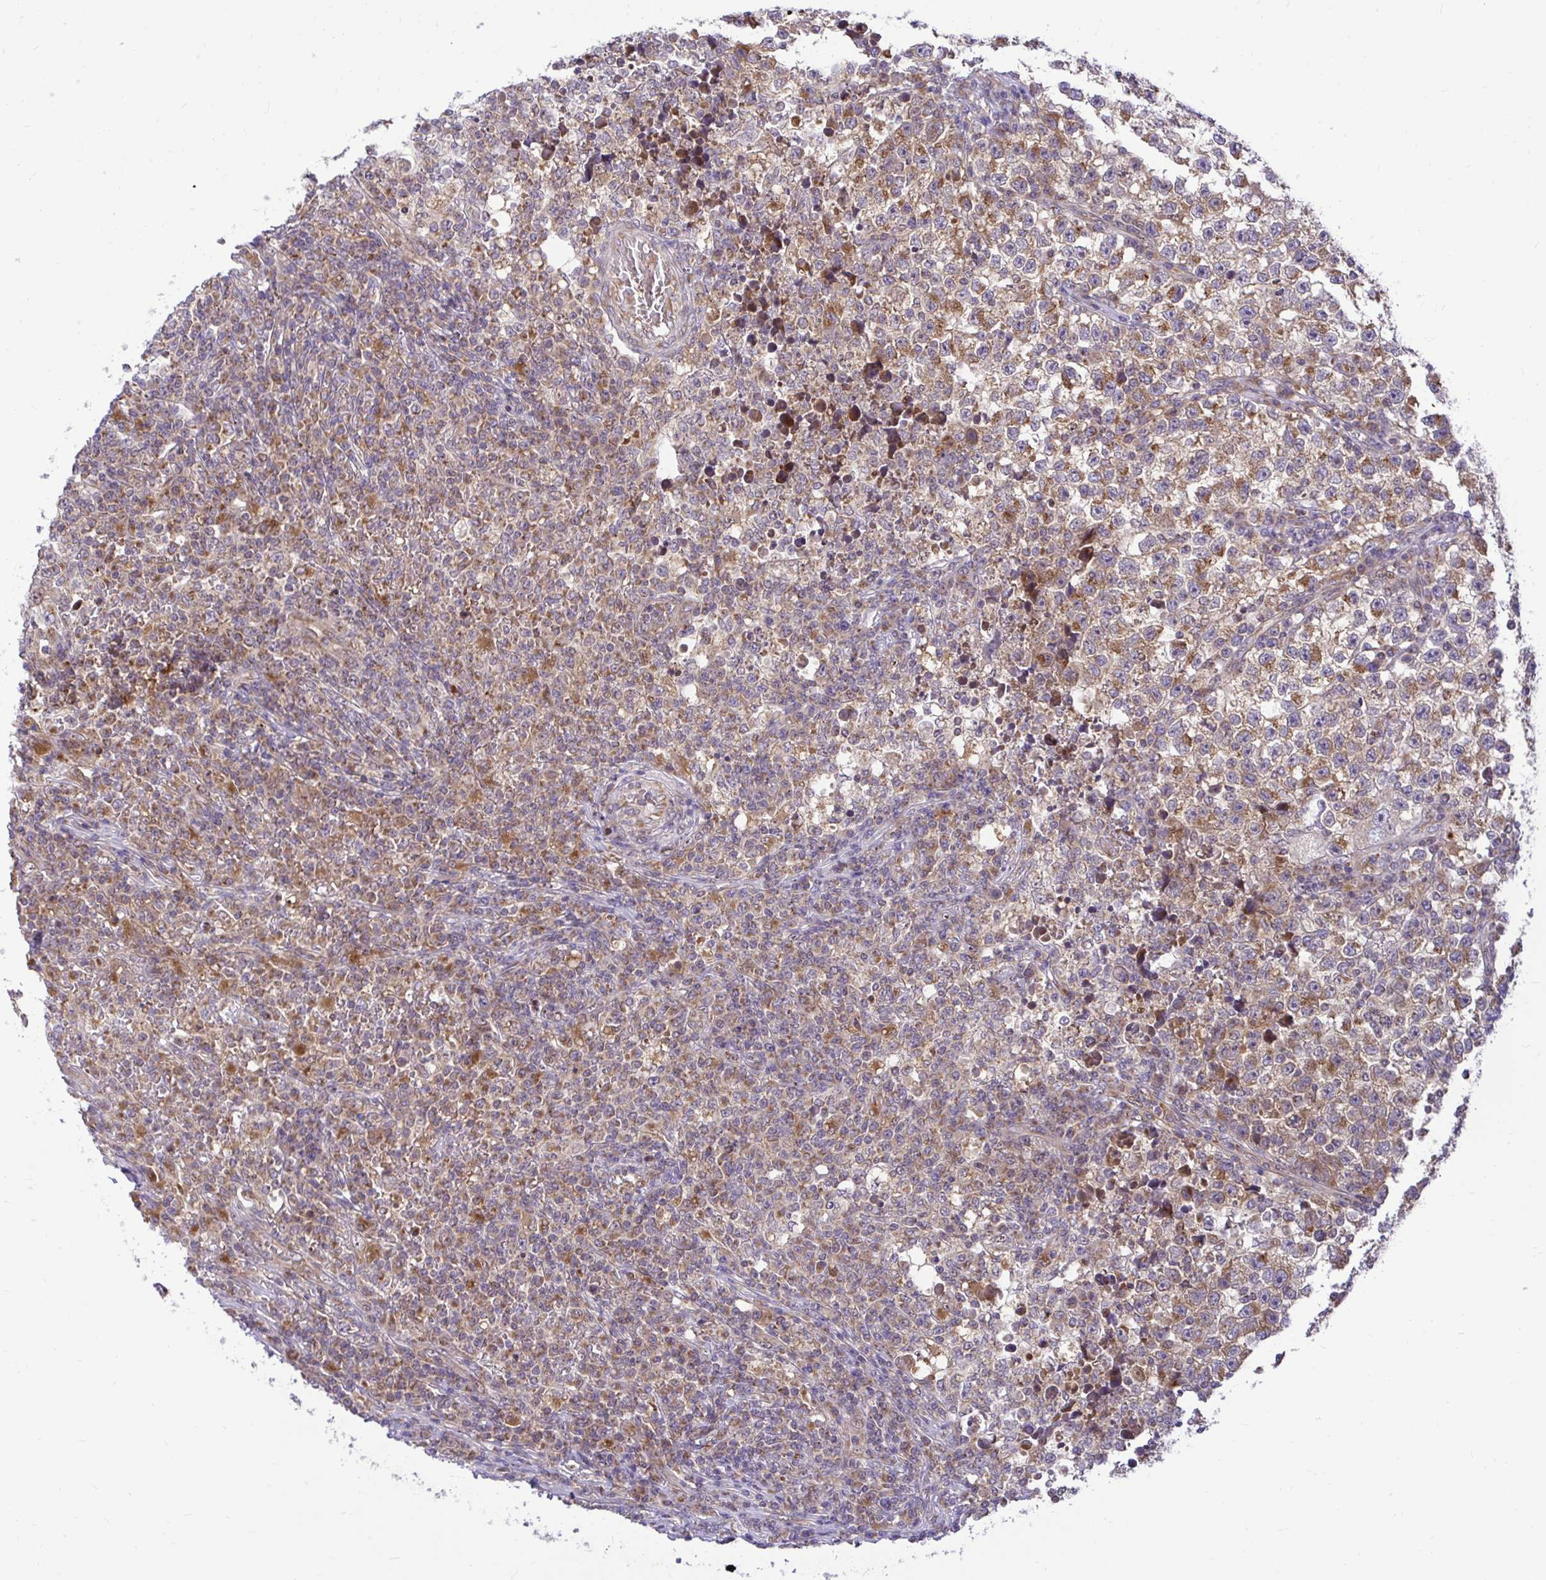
{"staining": {"intensity": "moderate", "quantity": ">75%", "location": "cytoplasmic/membranous"}, "tissue": "testis cancer", "cell_type": "Tumor cells", "image_type": "cancer", "snomed": [{"axis": "morphology", "description": "Seminoma, NOS"}, {"axis": "topography", "description": "Testis"}], "caption": "IHC staining of testis seminoma, which shows medium levels of moderate cytoplasmic/membranous staining in about >75% of tumor cells indicating moderate cytoplasmic/membranous protein expression. The staining was performed using DAB (brown) for protein detection and nuclei were counterstained in hematoxylin (blue).", "gene": "VTI1B", "patient": {"sex": "male", "age": 22}}